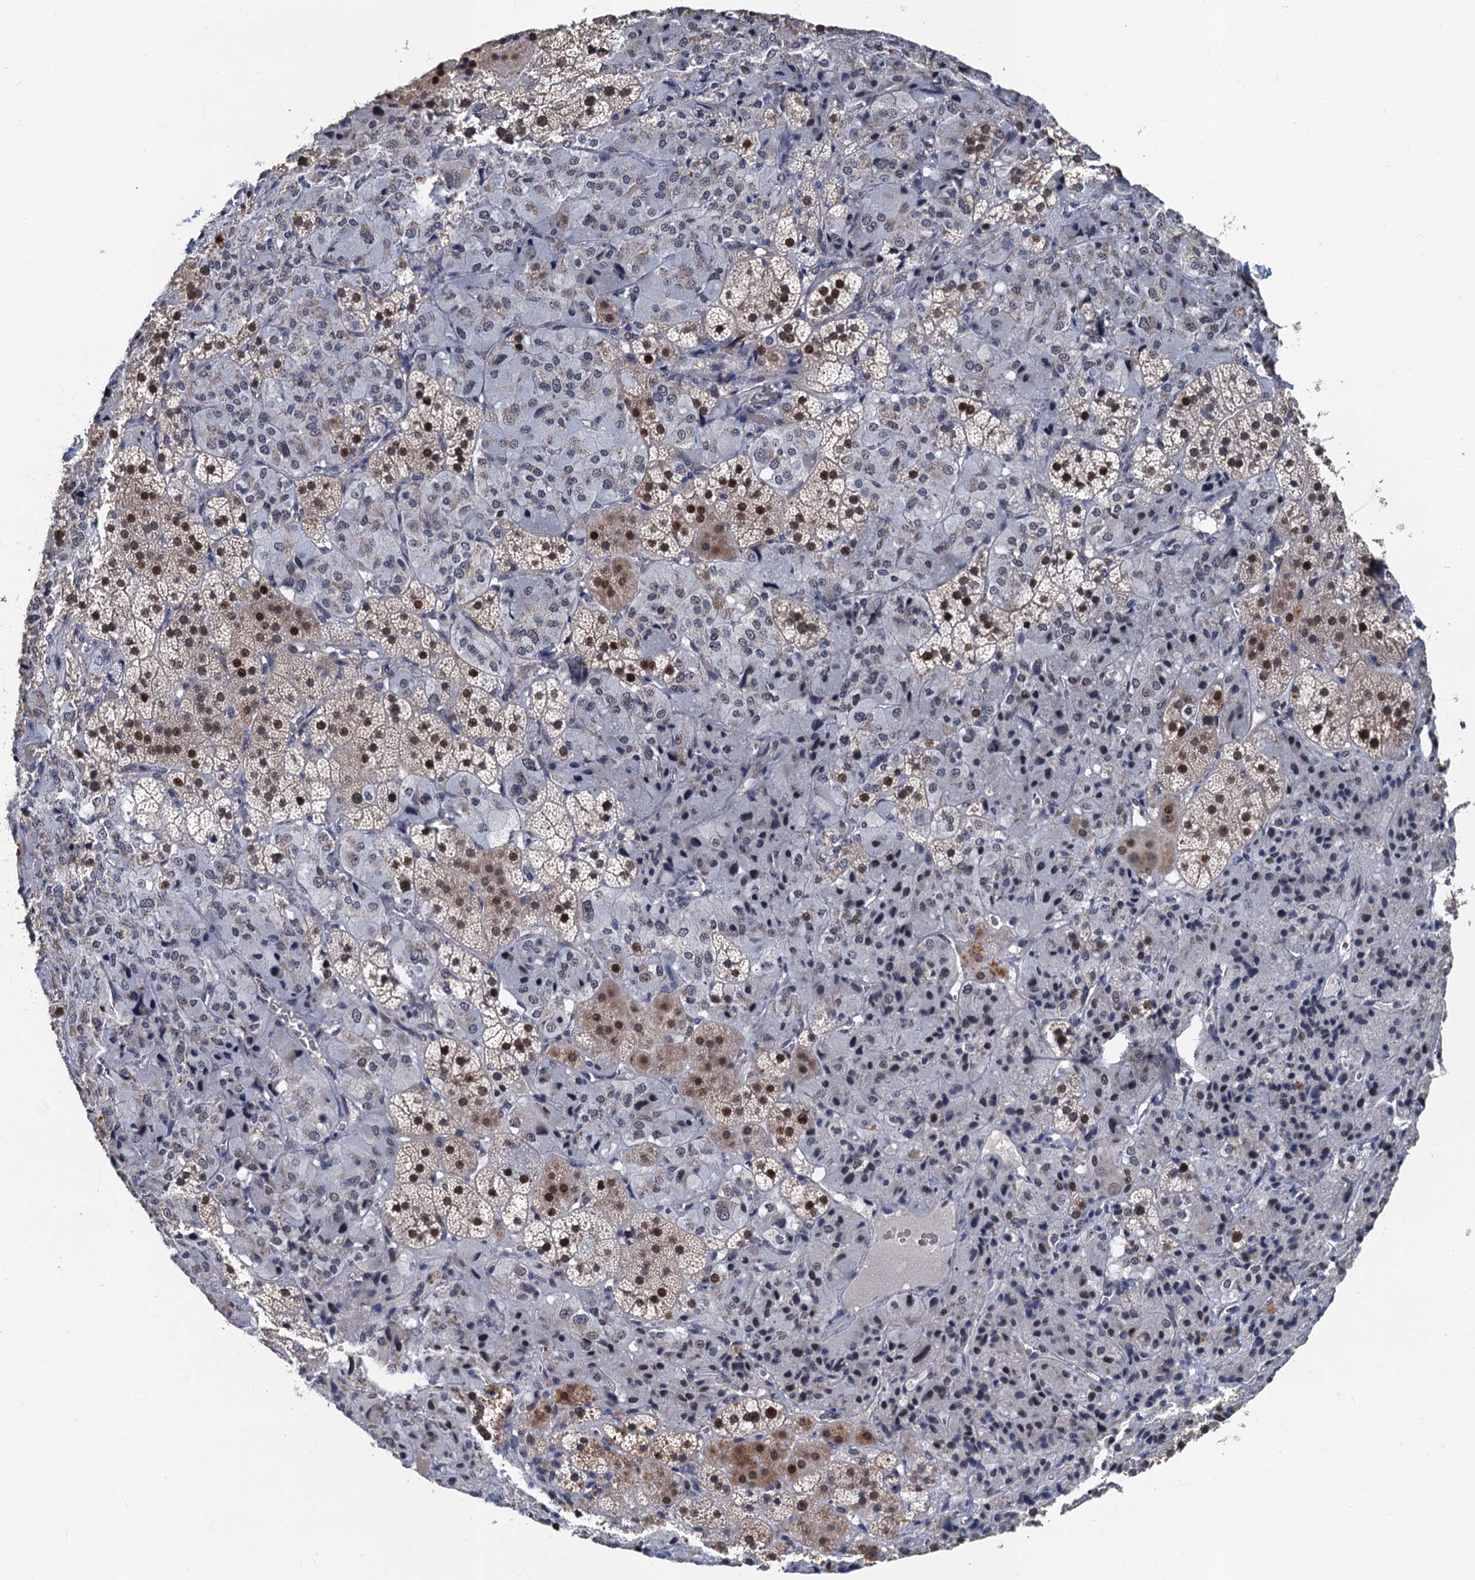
{"staining": {"intensity": "strong", "quantity": "25%-75%", "location": "nuclear"}, "tissue": "adrenal gland", "cell_type": "Glandular cells", "image_type": "normal", "snomed": [{"axis": "morphology", "description": "Normal tissue, NOS"}, {"axis": "topography", "description": "Adrenal gland"}], "caption": "Immunohistochemistry (IHC) (DAB) staining of unremarkable adrenal gland demonstrates strong nuclear protein expression in about 25%-75% of glandular cells.", "gene": "TSEN34", "patient": {"sex": "female", "age": 44}}